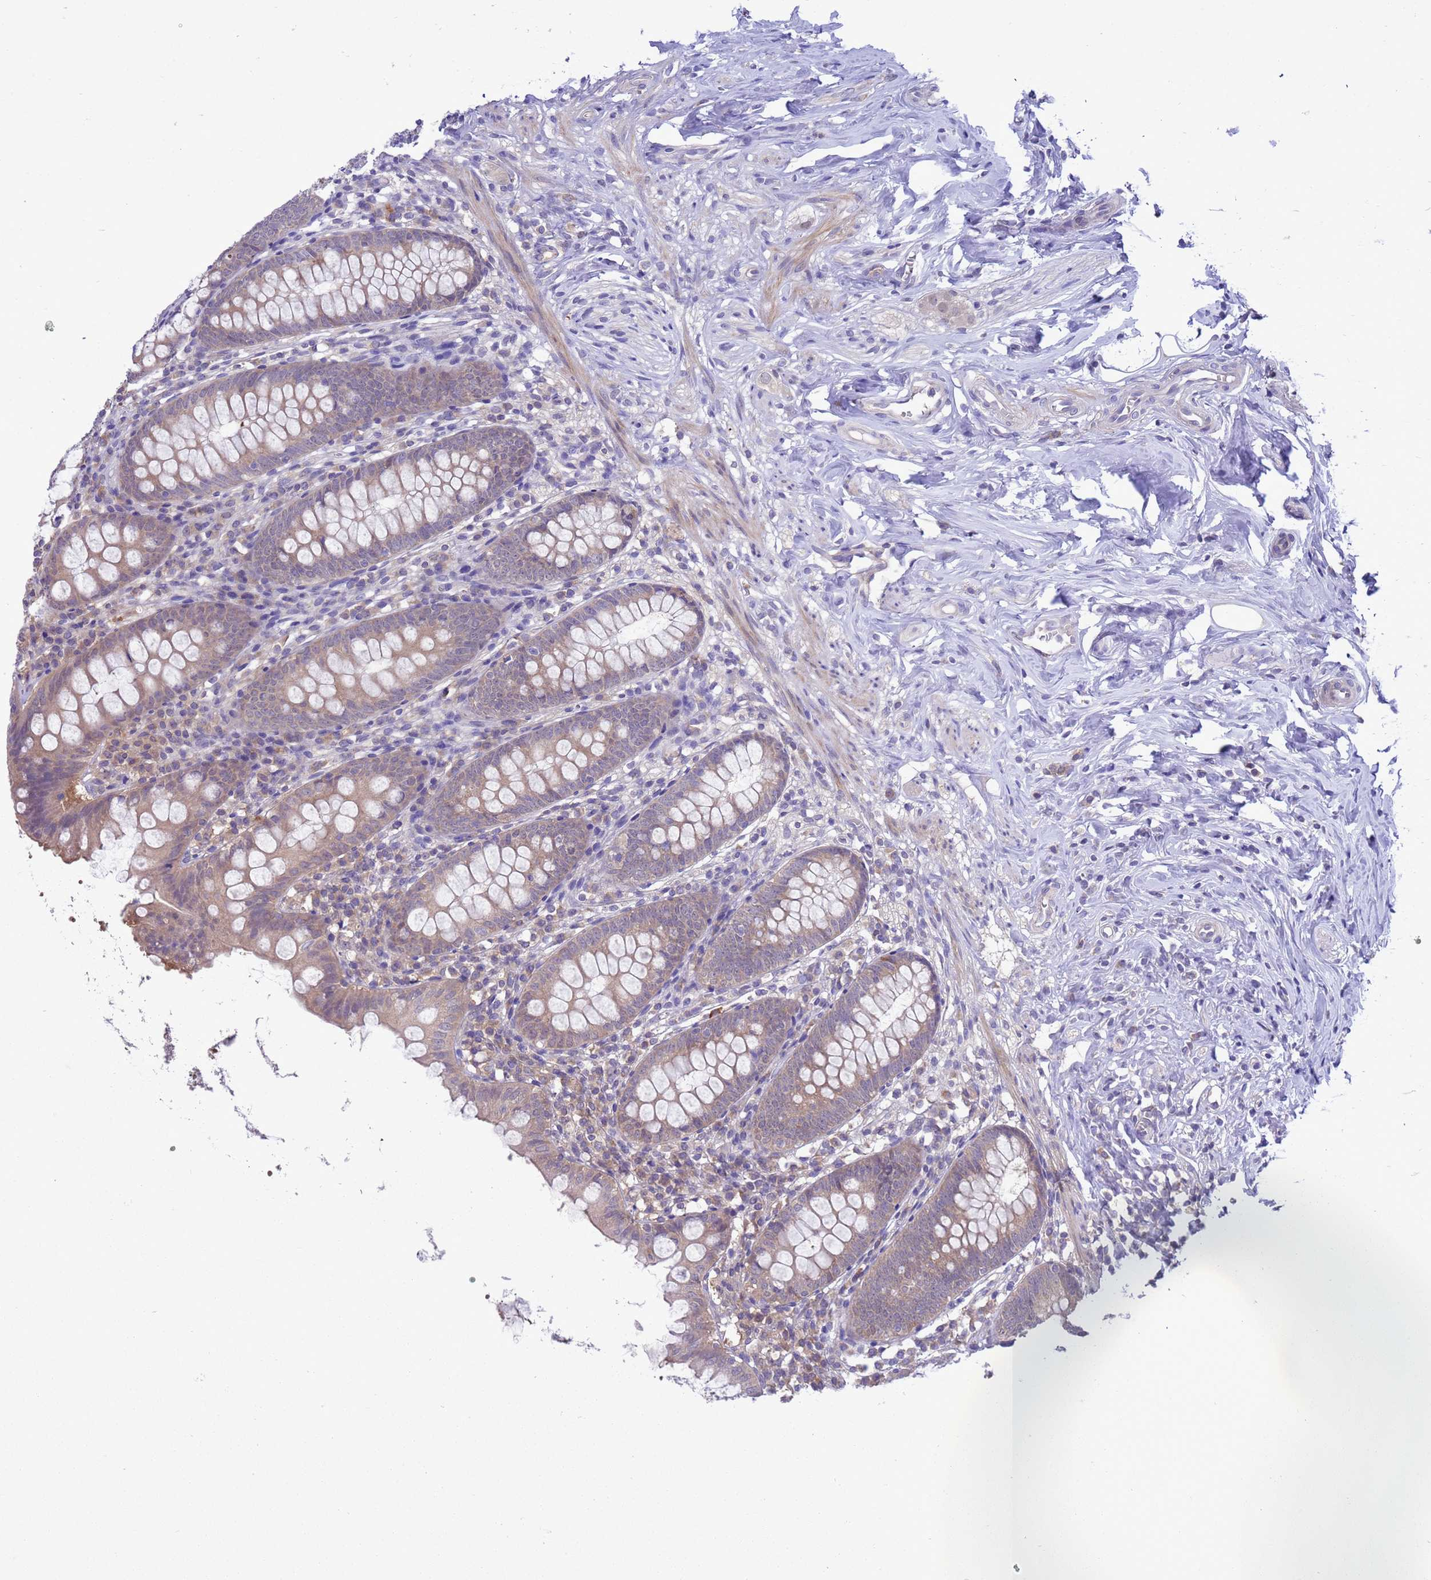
{"staining": {"intensity": "weak", "quantity": ">75%", "location": "cytoplasmic/membranous"}, "tissue": "appendix", "cell_type": "Glandular cells", "image_type": "normal", "snomed": [{"axis": "morphology", "description": "Normal tissue, NOS"}, {"axis": "topography", "description": "Appendix"}], "caption": "A photomicrograph showing weak cytoplasmic/membranous staining in about >75% of glandular cells in unremarkable appendix, as visualized by brown immunohistochemical staining.", "gene": "ZNF461", "patient": {"sex": "female", "age": 51}}